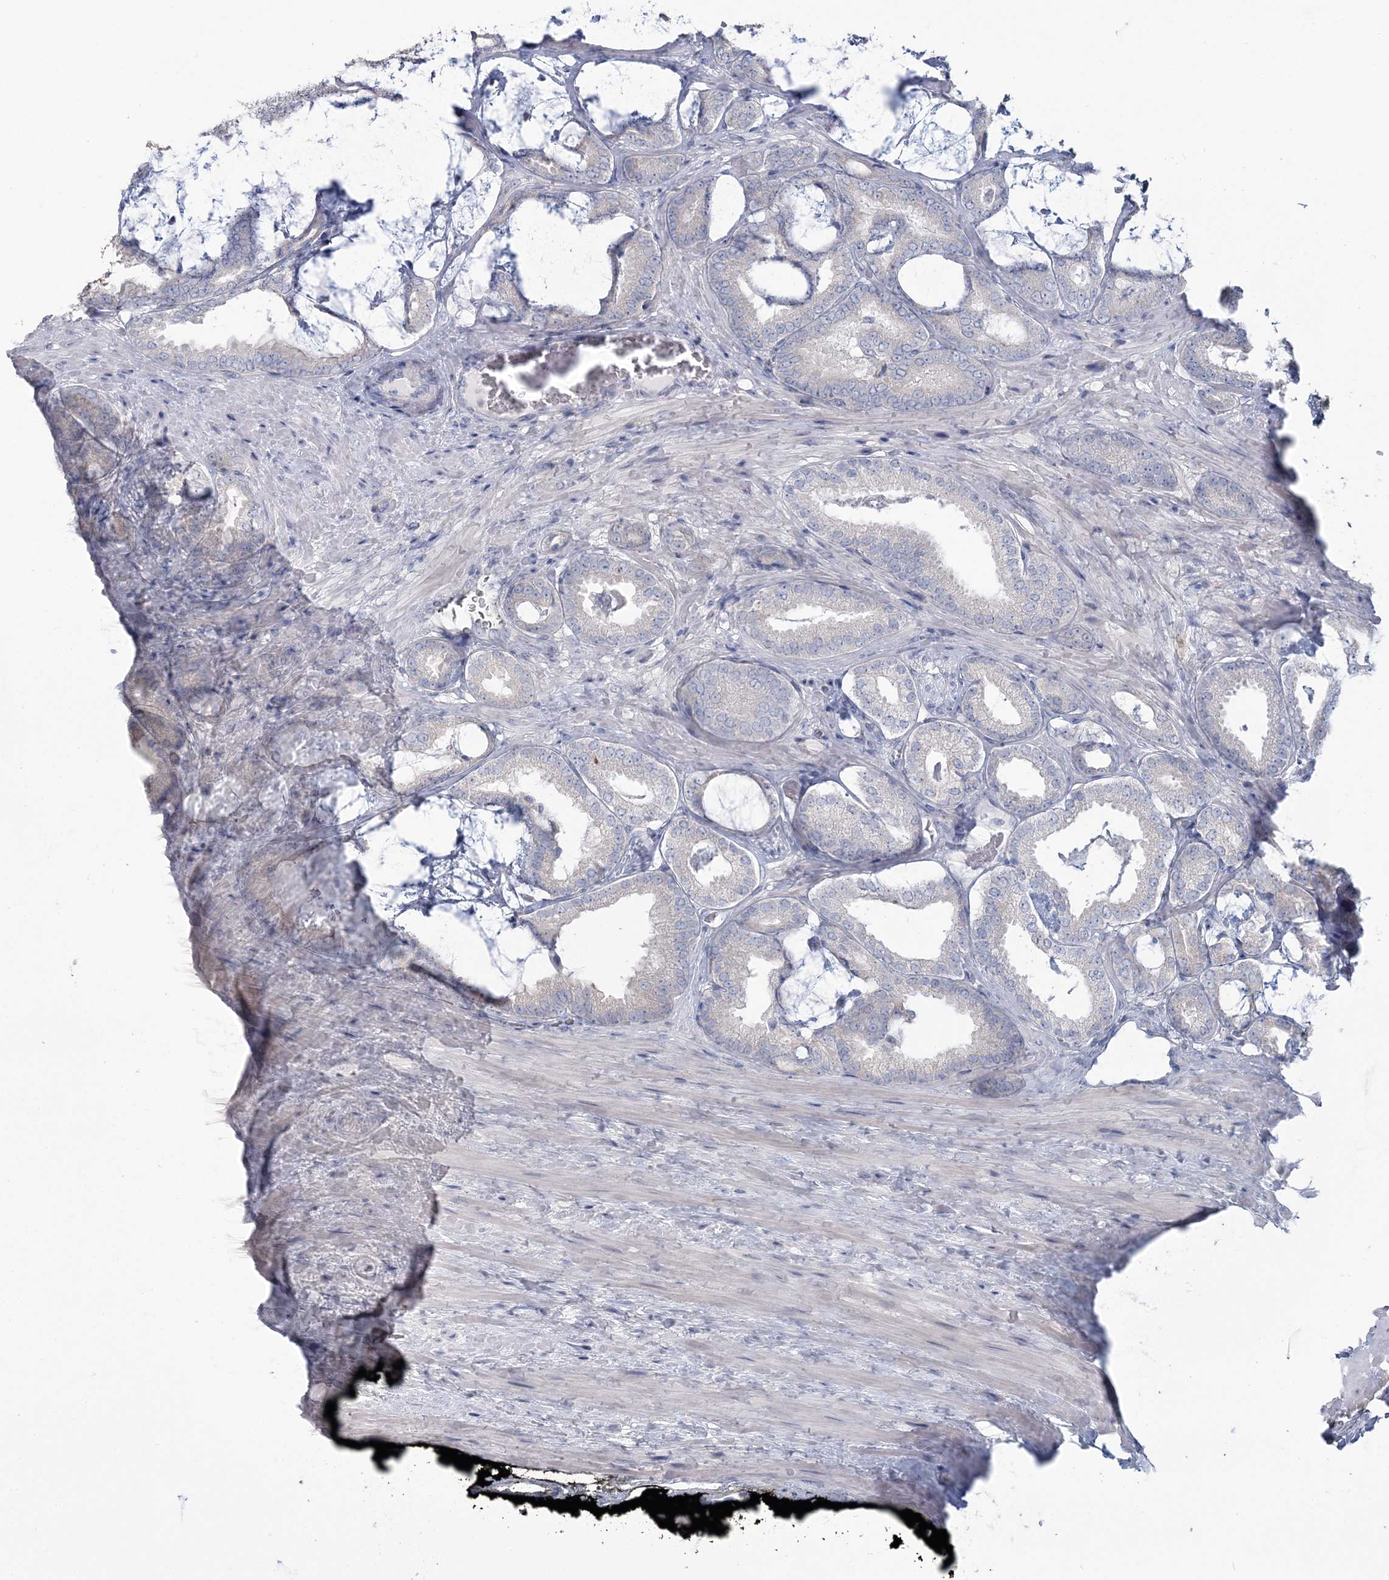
{"staining": {"intensity": "negative", "quantity": "none", "location": "none"}, "tissue": "prostate cancer", "cell_type": "Tumor cells", "image_type": "cancer", "snomed": [{"axis": "morphology", "description": "Adenocarcinoma, Low grade"}, {"axis": "topography", "description": "Prostate"}], "caption": "A micrograph of human adenocarcinoma (low-grade) (prostate) is negative for staining in tumor cells.", "gene": "CMBL", "patient": {"sex": "male", "age": 71}}